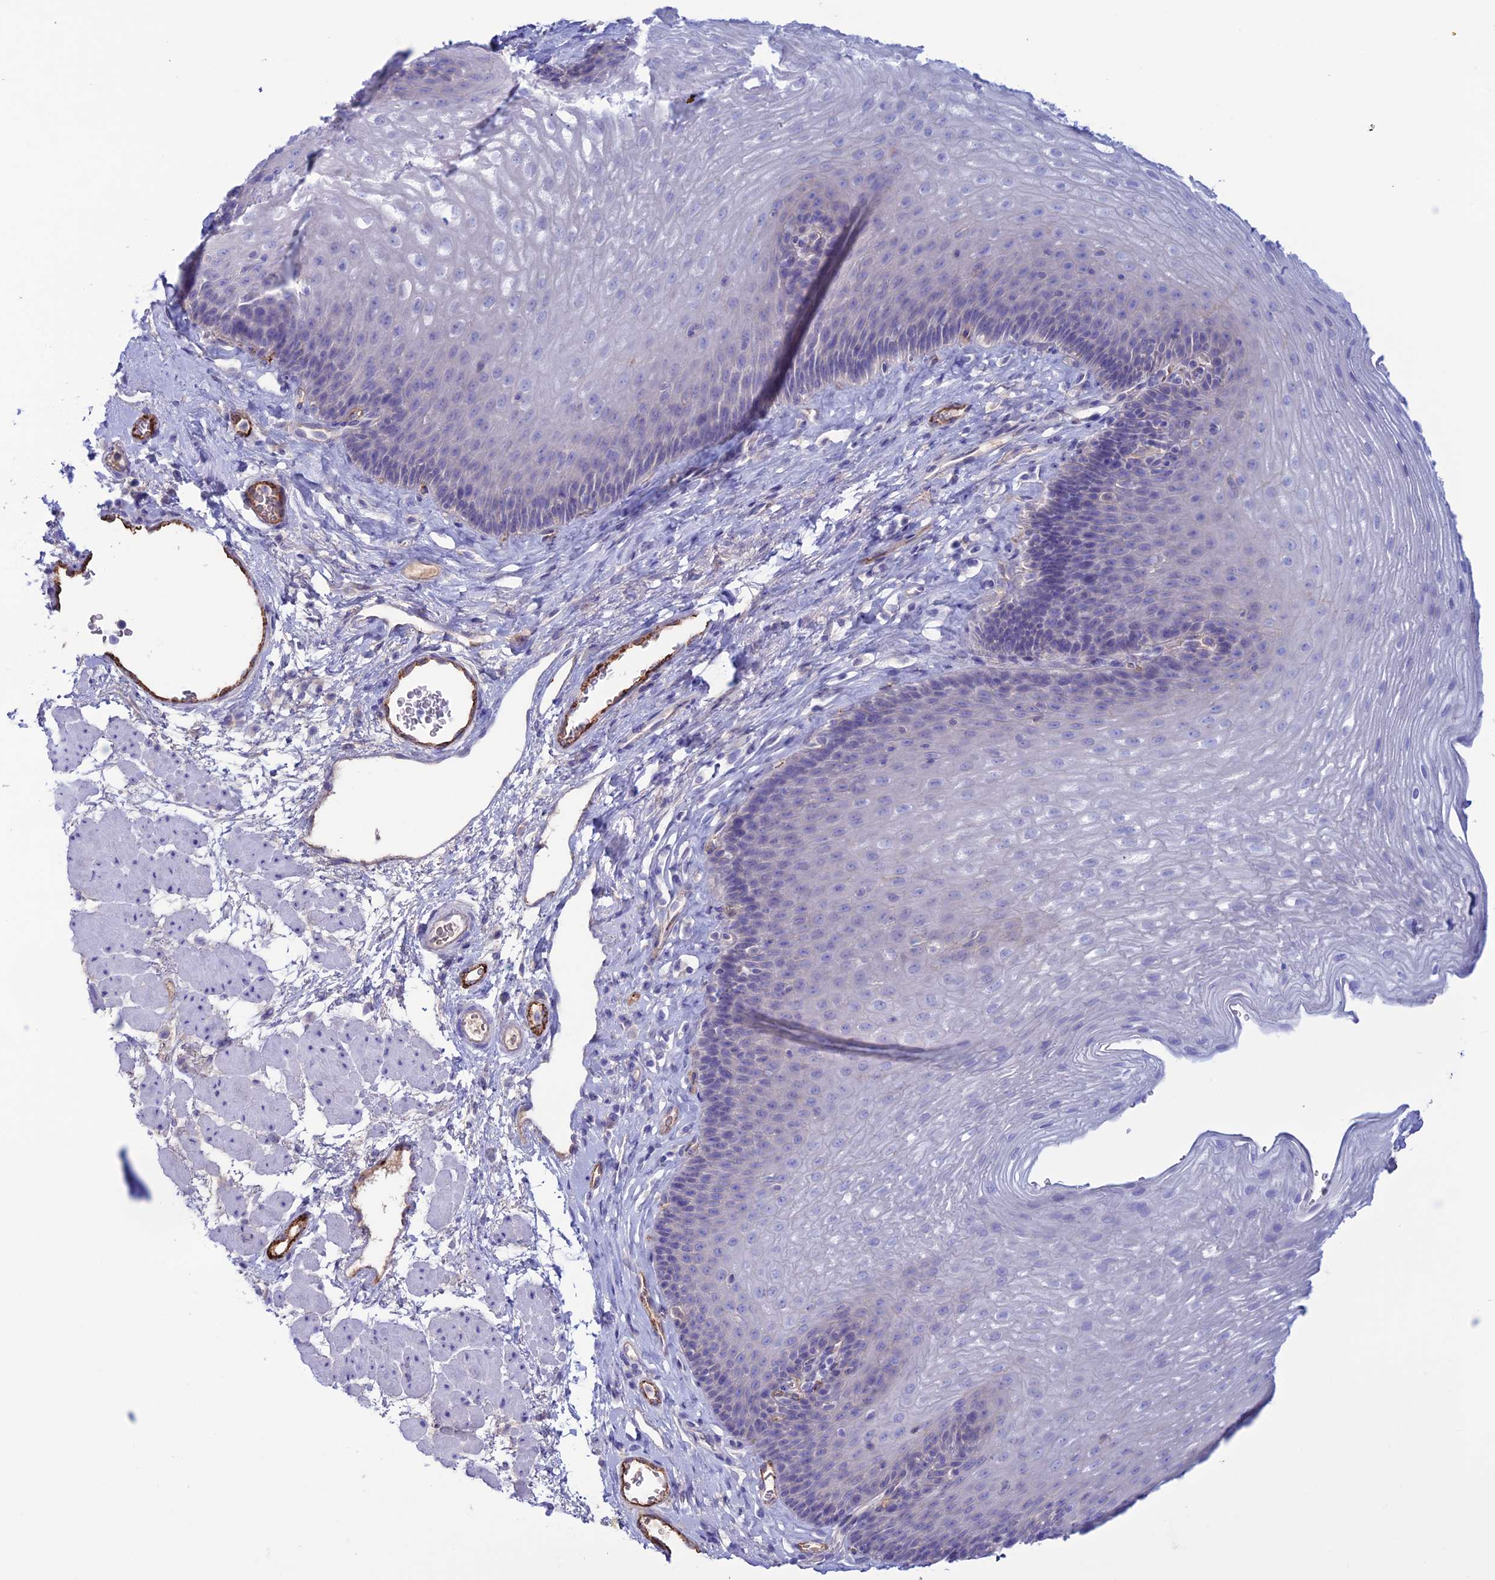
{"staining": {"intensity": "negative", "quantity": "none", "location": "none"}, "tissue": "esophagus", "cell_type": "Squamous epithelial cells", "image_type": "normal", "snomed": [{"axis": "morphology", "description": "Normal tissue, NOS"}, {"axis": "topography", "description": "Esophagus"}], "caption": "Histopathology image shows no significant protein positivity in squamous epithelial cells of benign esophagus.", "gene": "CDC42EP5", "patient": {"sex": "female", "age": 66}}